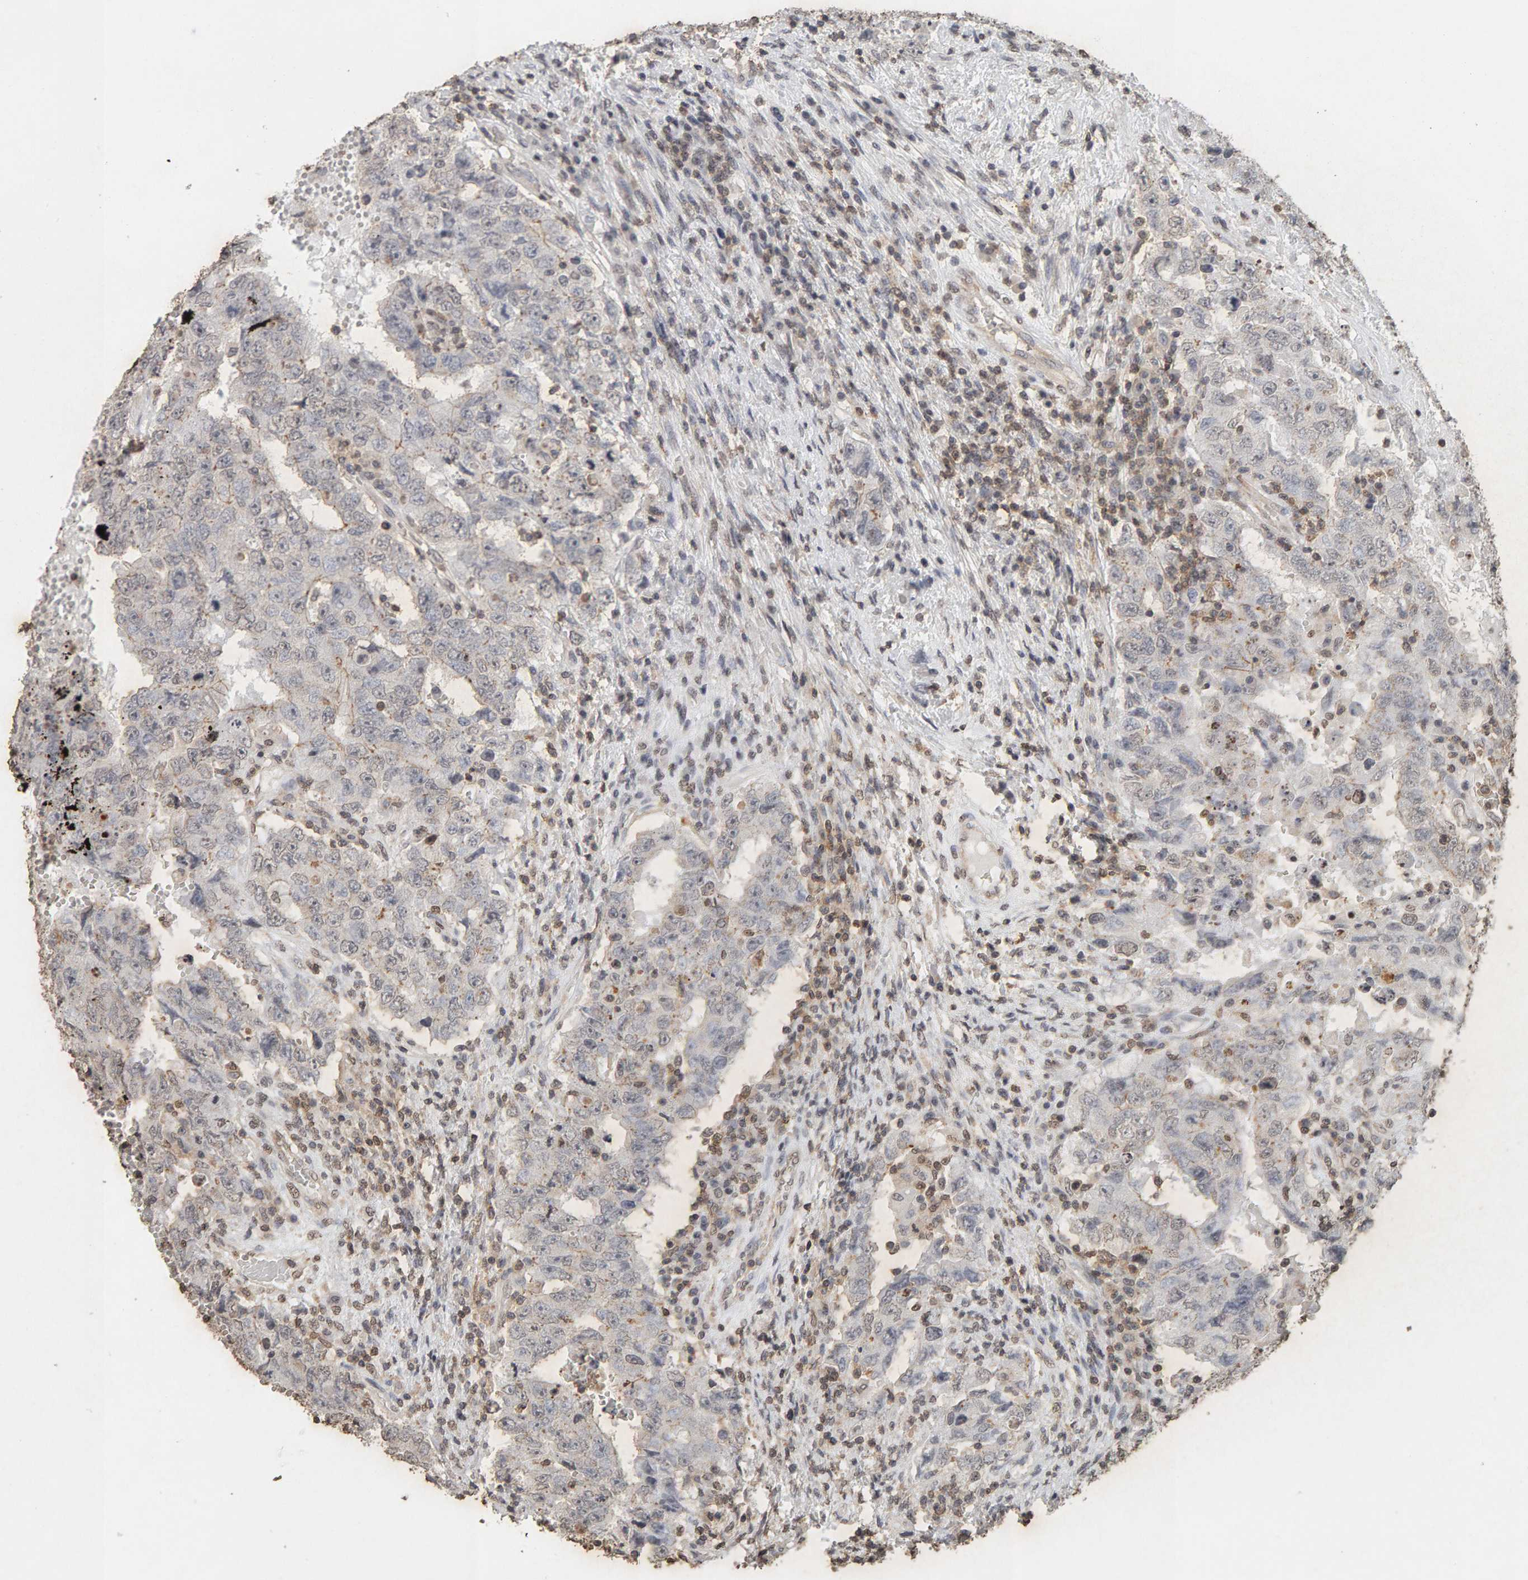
{"staining": {"intensity": "weak", "quantity": "<25%", "location": "cytoplasmic/membranous"}, "tissue": "testis cancer", "cell_type": "Tumor cells", "image_type": "cancer", "snomed": [{"axis": "morphology", "description": "Carcinoma, Embryonal, NOS"}, {"axis": "topography", "description": "Testis"}], "caption": "Immunohistochemistry (IHC) of testis cancer (embryonal carcinoma) demonstrates no expression in tumor cells.", "gene": "DNAJB5", "patient": {"sex": "male", "age": 26}}